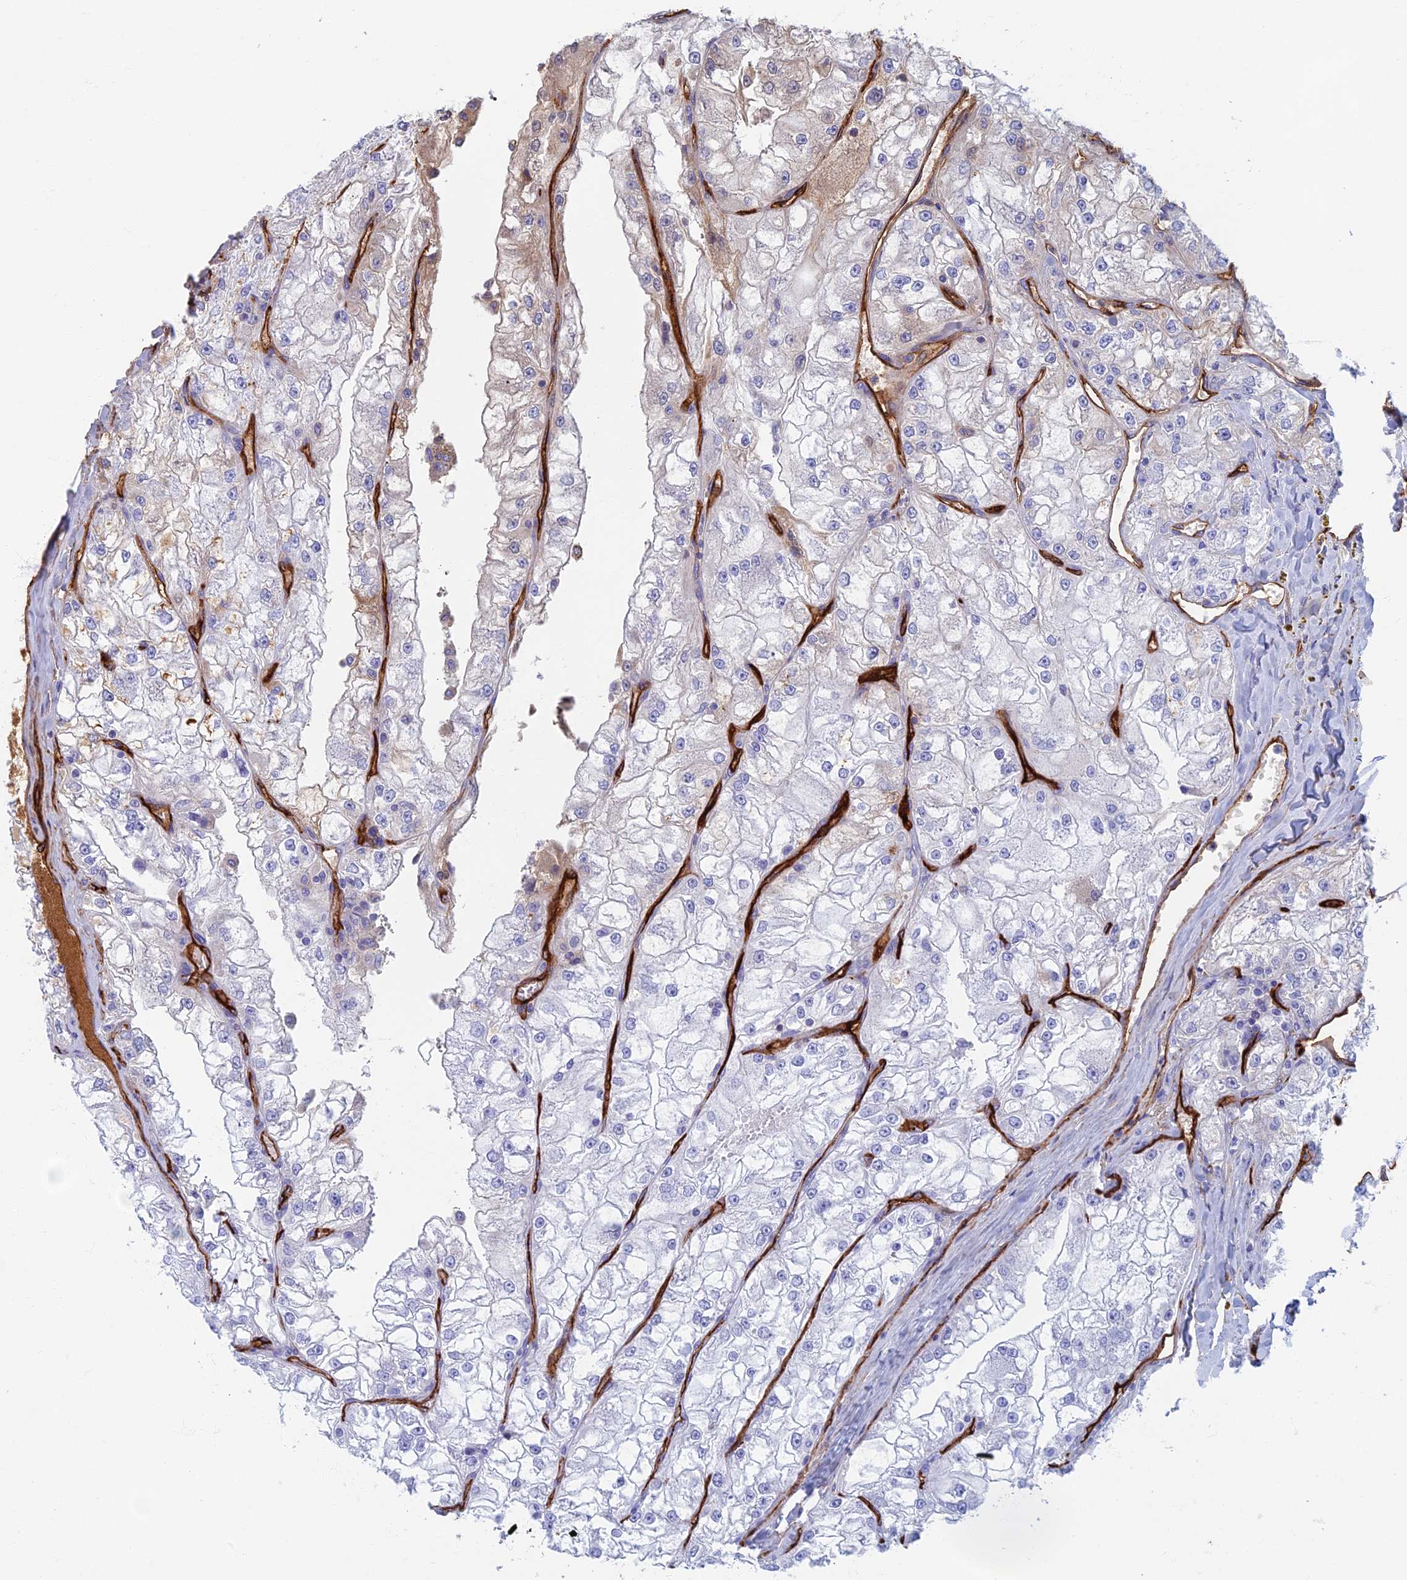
{"staining": {"intensity": "weak", "quantity": "25%-75%", "location": "cytoplasmic/membranous"}, "tissue": "renal cancer", "cell_type": "Tumor cells", "image_type": "cancer", "snomed": [{"axis": "morphology", "description": "Adenocarcinoma, NOS"}, {"axis": "topography", "description": "Kidney"}], "caption": "Renal adenocarcinoma stained for a protein (brown) exhibits weak cytoplasmic/membranous positive staining in about 25%-75% of tumor cells.", "gene": "ETFRF1", "patient": {"sex": "female", "age": 72}}